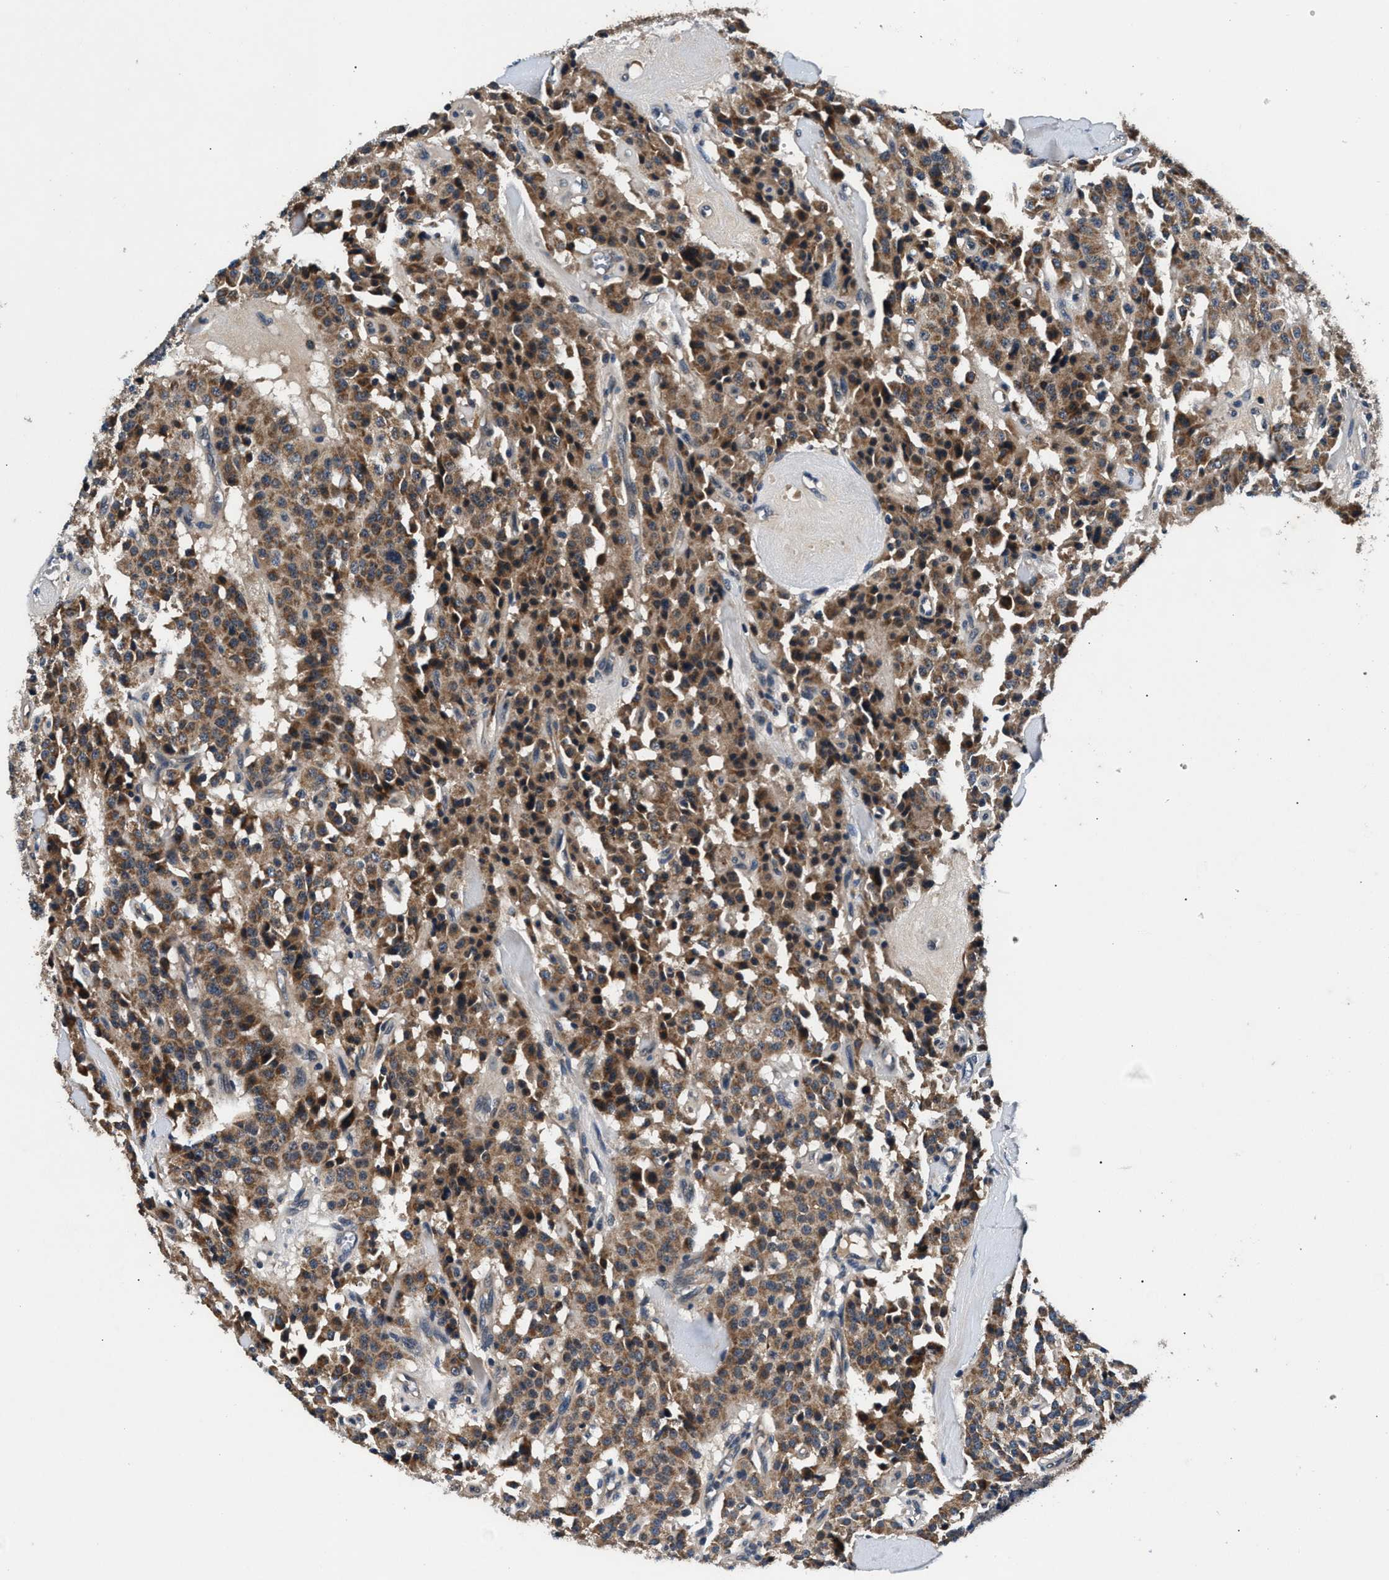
{"staining": {"intensity": "moderate", "quantity": ">75%", "location": "cytoplasmic/membranous"}, "tissue": "carcinoid", "cell_type": "Tumor cells", "image_type": "cancer", "snomed": [{"axis": "morphology", "description": "Carcinoid, malignant, NOS"}, {"axis": "topography", "description": "Lung"}], "caption": "Protein expression analysis of carcinoid reveals moderate cytoplasmic/membranous positivity in approximately >75% of tumor cells. The staining was performed using DAB (3,3'-diaminobenzidine) to visualize the protein expression in brown, while the nuclei were stained in blue with hematoxylin (Magnification: 20x).", "gene": "IMMT", "patient": {"sex": "male", "age": 30}}